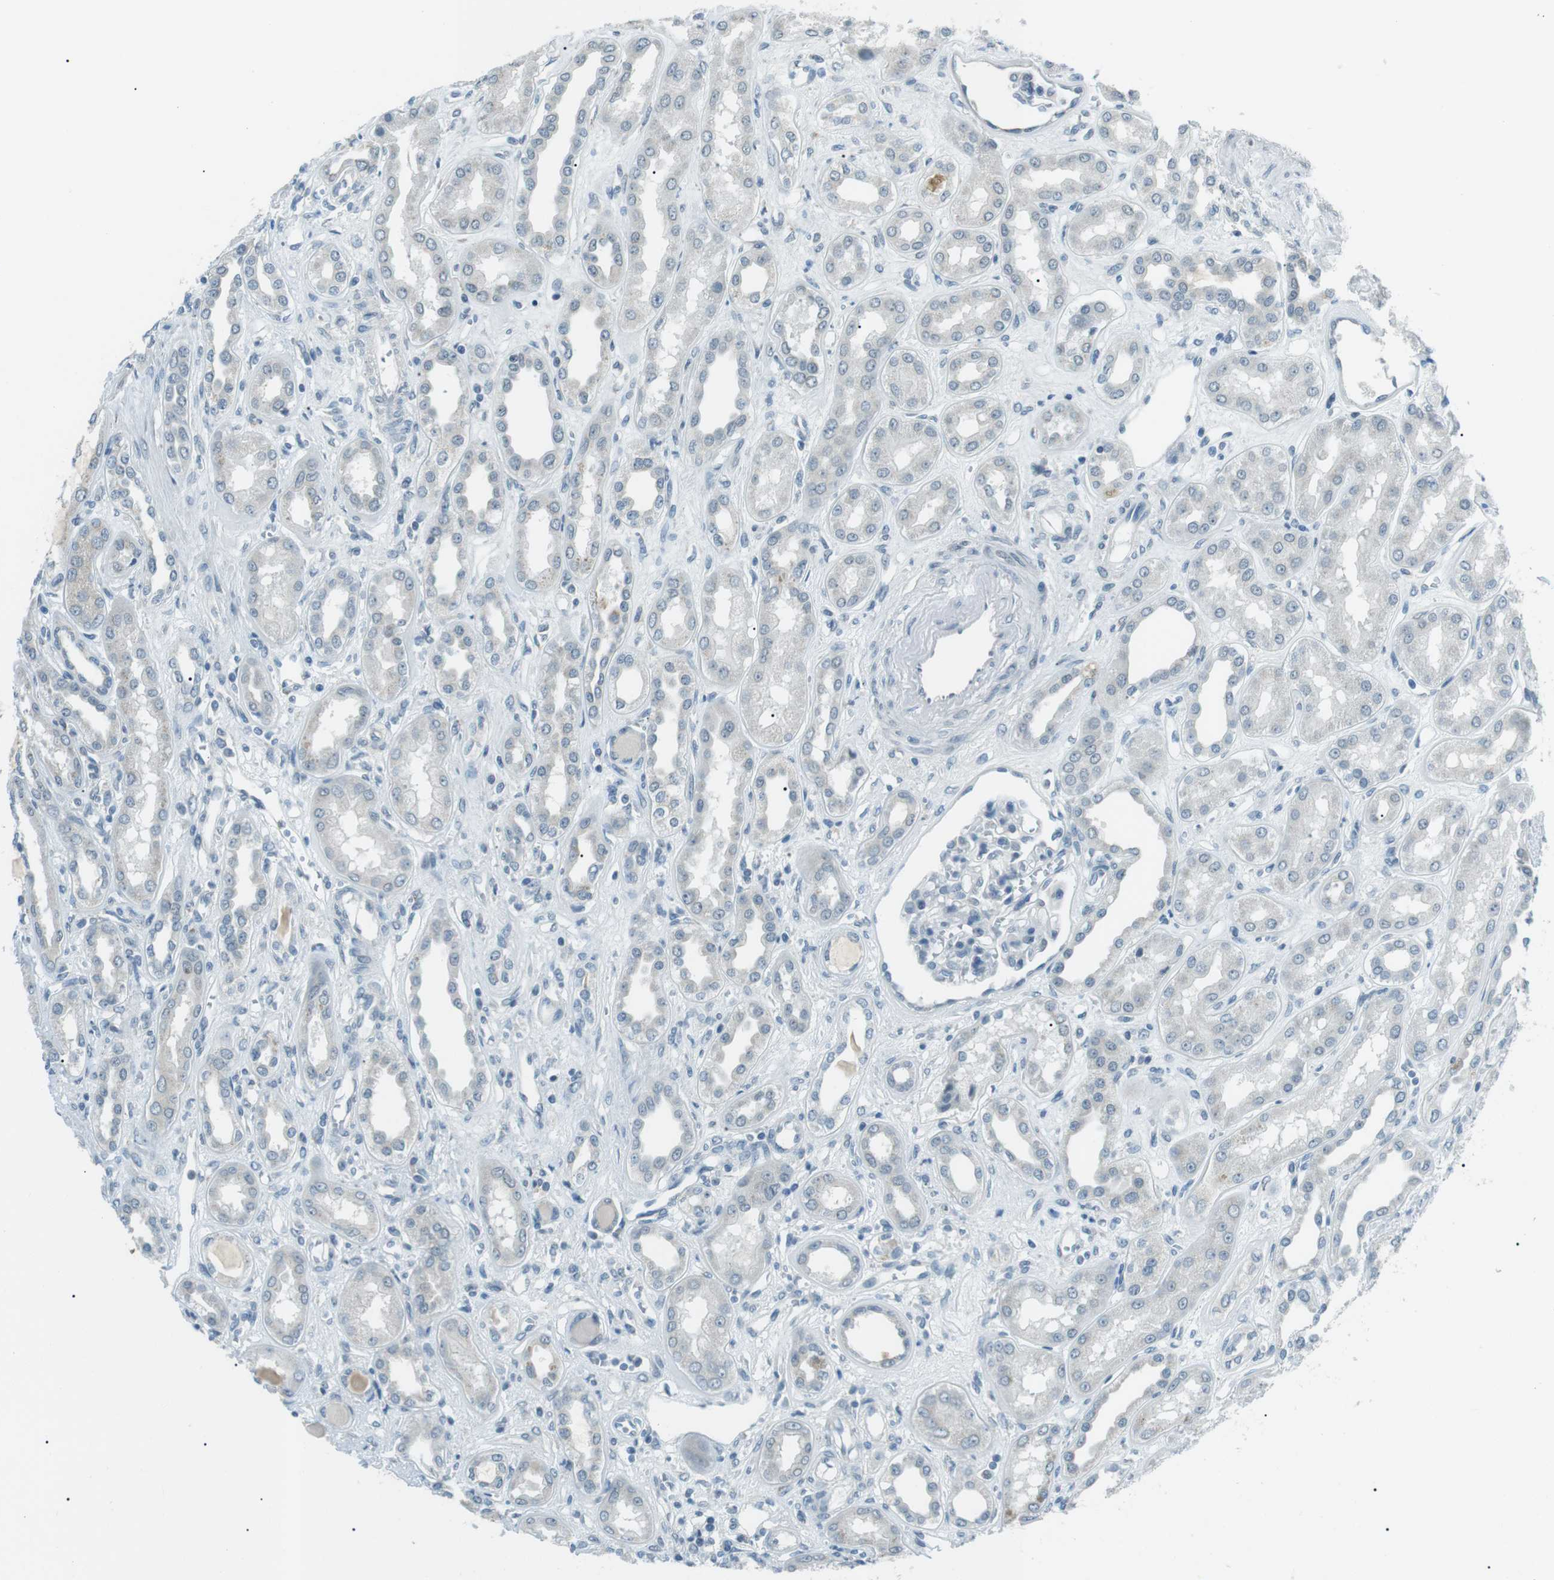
{"staining": {"intensity": "negative", "quantity": "none", "location": "none"}, "tissue": "kidney", "cell_type": "Cells in glomeruli", "image_type": "normal", "snomed": [{"axis": "morphology", "description": "Normal tissue, NOS"}, {"axis": "topography", "description": "Kidney"}], "caption": "This is a photomicrograph of IHC staining of benign kidney, which shows no expression in cells in glomeruli. Brightfield microscopy of IHC stained with DAB (3,3'-diaminobenzidine) (brown) and hematoxylin (blue), captured at high magnification.", "gene": "ENSG00000289724", "patient": {"sex": "male", "age": 59}}